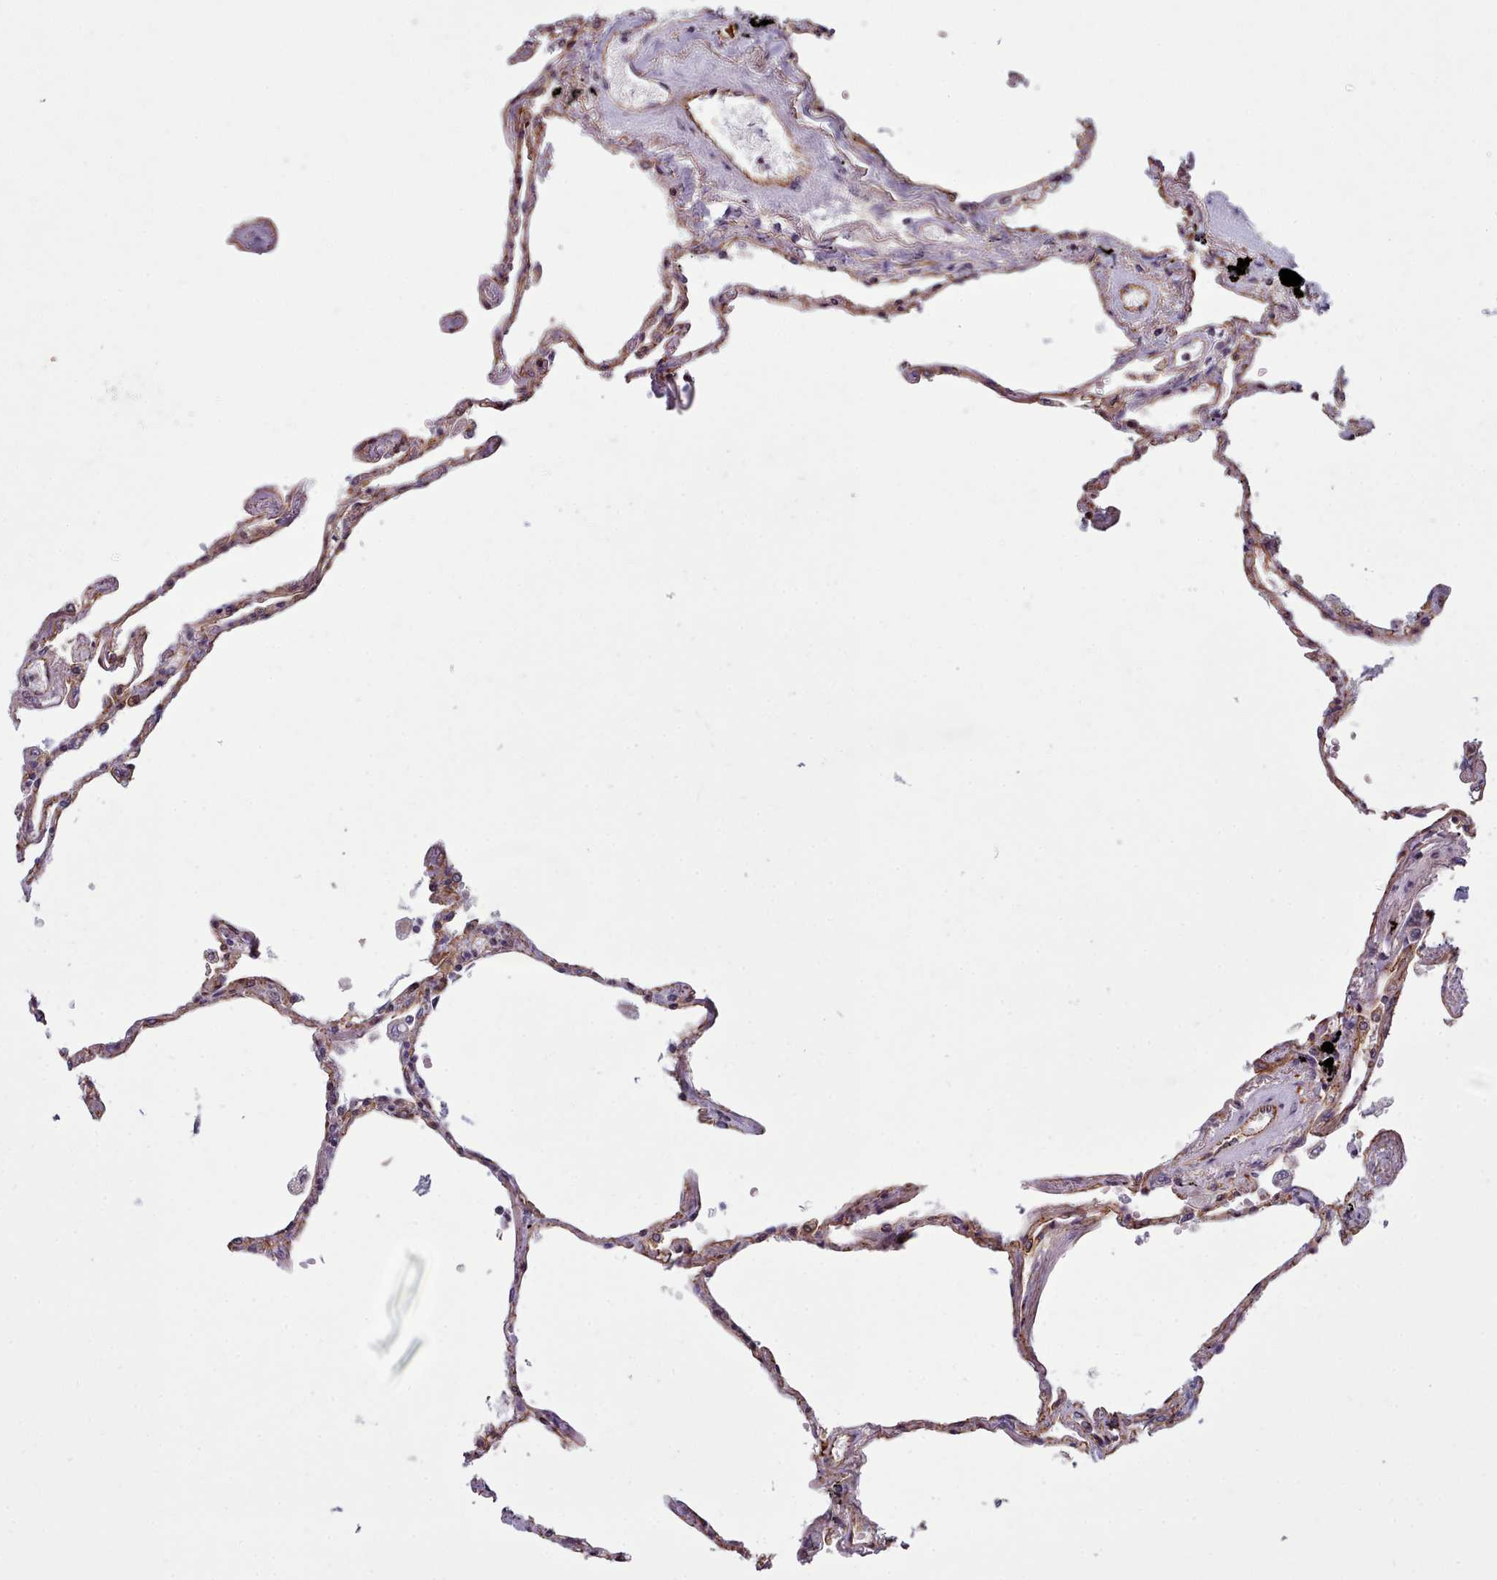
{"staining": {"intensity": "strong", "quantity": "25%-75%", "location": "cytoplasmic/membranous"}, "tissue": "lung", "cell_type": "Alveolar cells", "image_type": "normal", "snomed": [{"axis": "morphology", "description": "Normal tissue, NOS"}, {"axis": "topography", "description": "Lung"}], "caption": "High-magnification brightfield microscopy of normal lung stained with DAB (brown) and counterstained with hematoxylin (blue). alveolar cells exhibit strong cytoplasmic/membranous staining is appreciated in about25%-75% of cells. (Brightfield microscopy of DAB IHC at high magnification).", "gene": "MRPL46", "patient": {"sex": "female", "age": 67}}